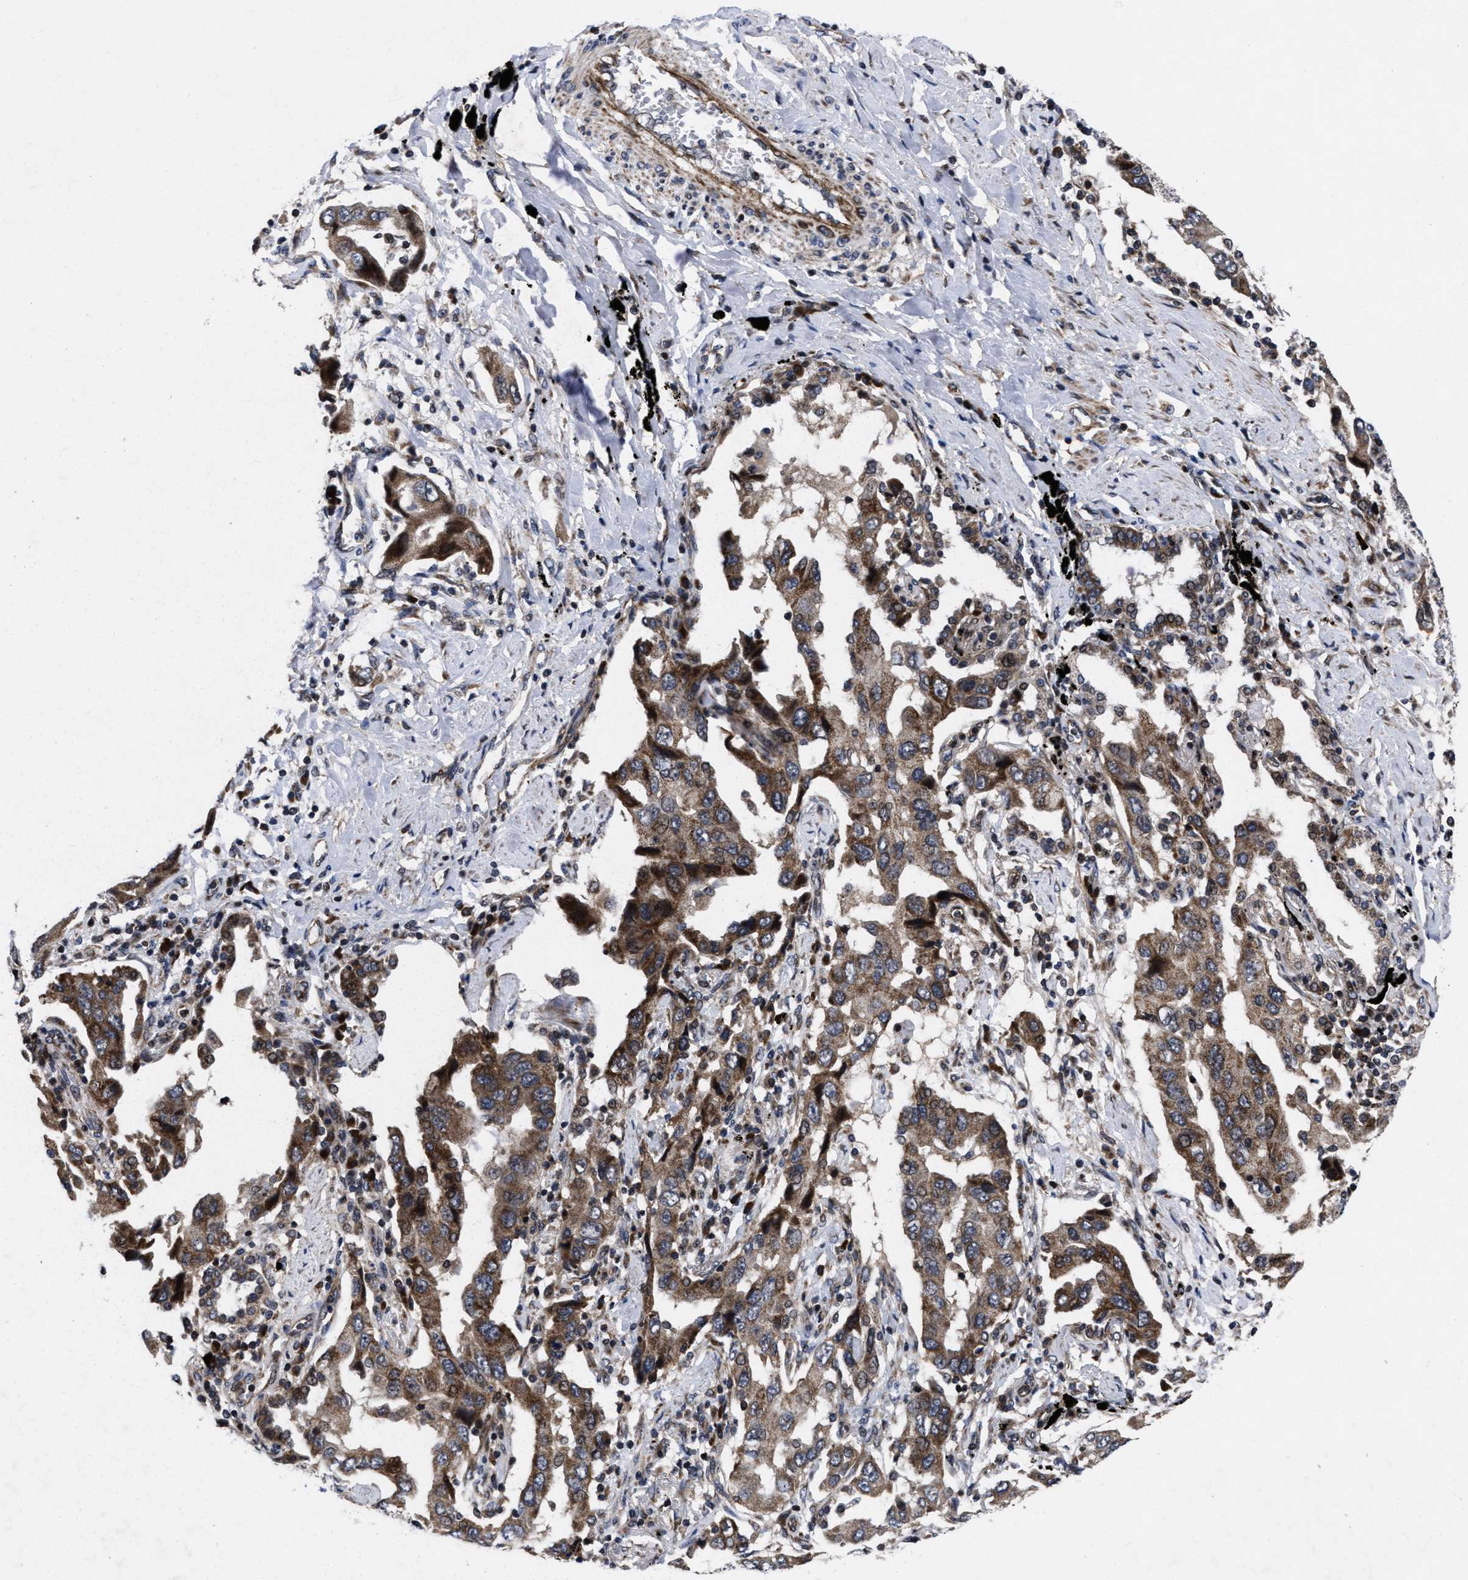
{"staining": {"intensity": "moderate", "quantity": ">75%", "location": "cytoplasmic/membranous"}, "tissue": "lung cancer", "cell_type": "Tumor cells", "image_type": "cancer", "snomed": [{"axis": "morphology", "description": "Adenocarcinoma, NOS"}, {"axis": "topography", "description": "Lung"}], "caption": "Adenocarcinoma (lung) stained with a brown dye displays moderate cytoplasmic/membranous positive staining in approximately >75% of tumor cells.", "gene": "MRPL50", "patient": {"sex": "female", "age": 65}}